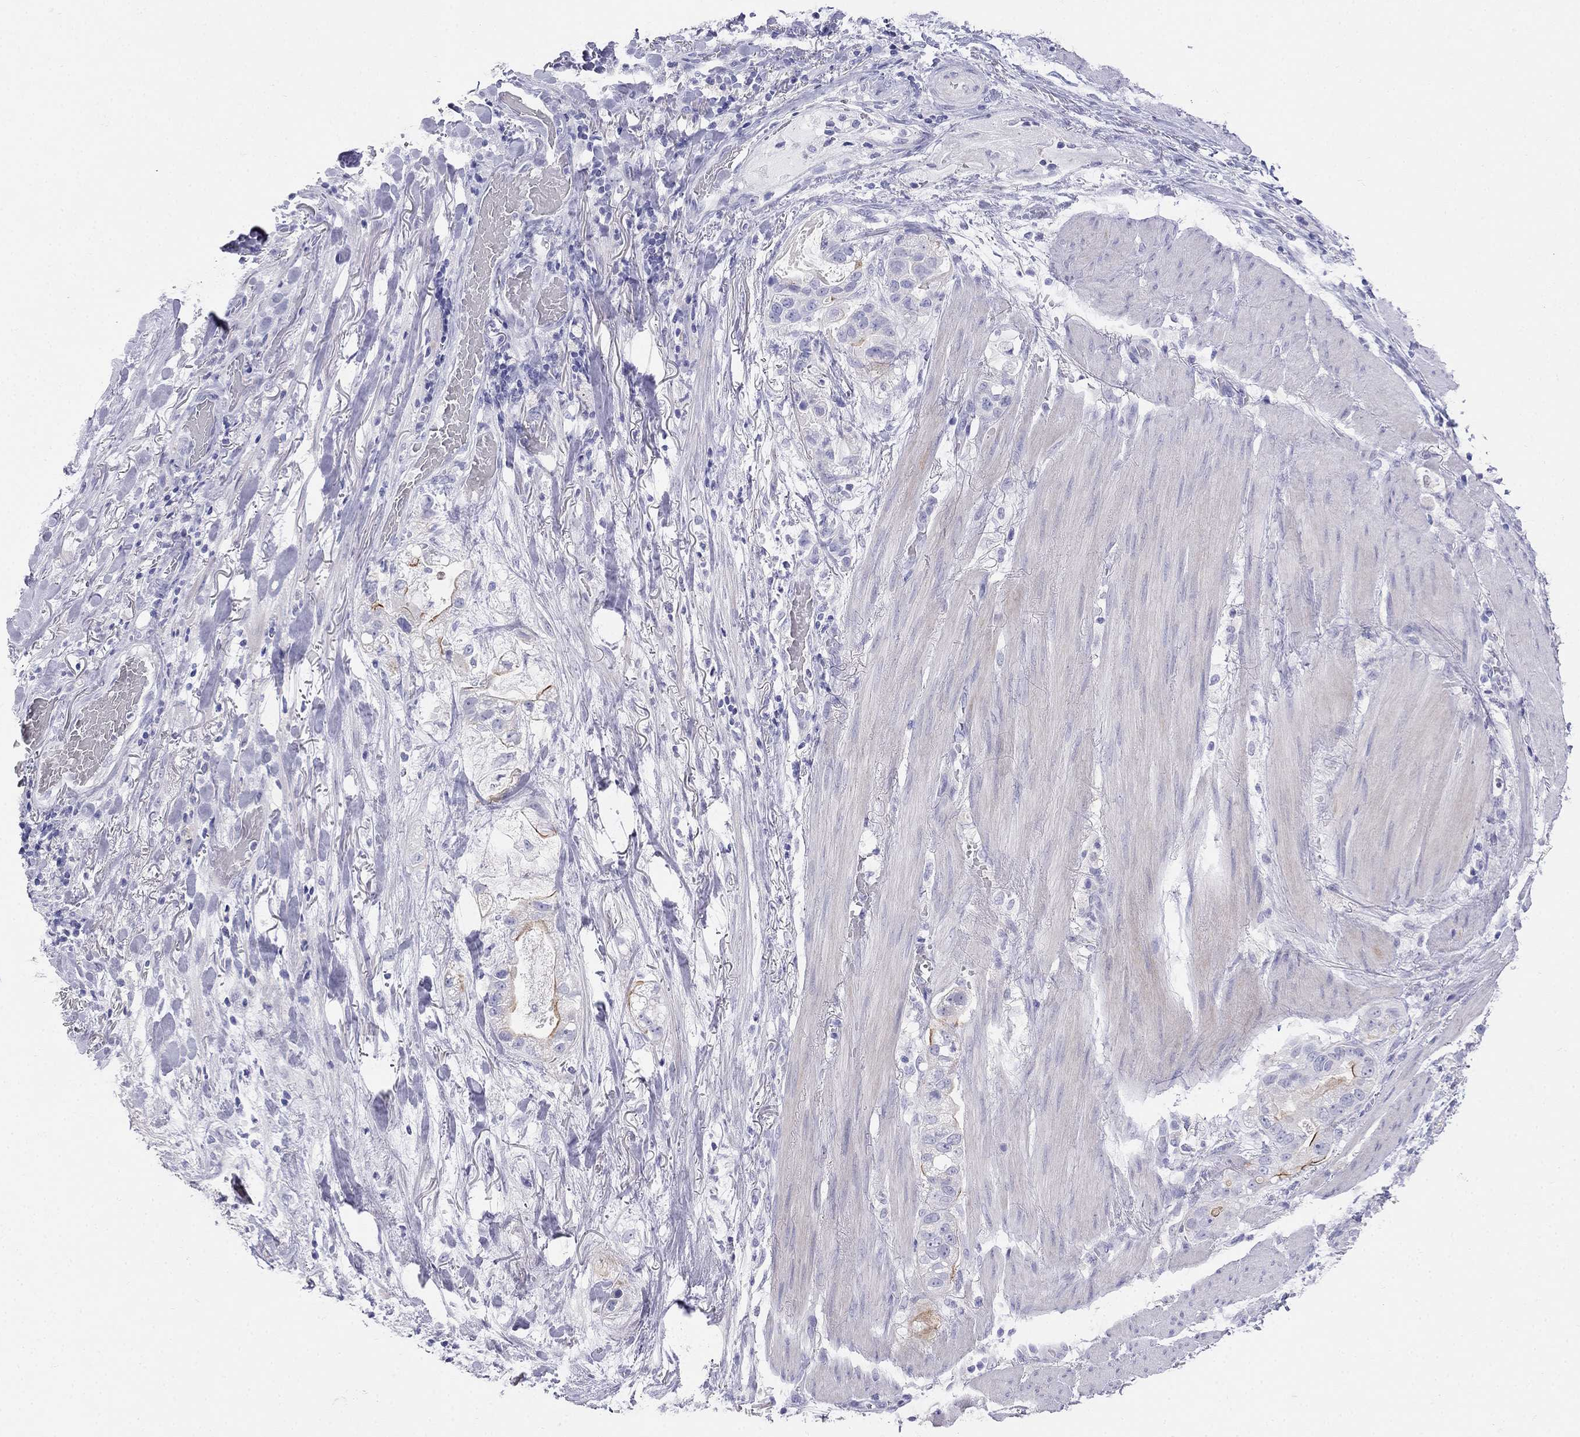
{"staining": {"intensity": "moderate", "quantity": "<25%", "location": "cytoplasmic/membranous"}, "tissue": "stomach cancer", "cell_type": "Tumor cells", "image_type": "cancer", "snomed": [{"axis": "morphology", "description": "Adenocarcinoma, NOS"}, {"axis": "topography", "description": "Stomach"}], "caption": "Protein expression analysis of human adenocarcinoma (stomach) reveals moderate cytoplasmic/membranous staining in about <25% of tumor cells.", "gene": "RFLNA", "patient": {"sex": "male", "age": 59}}